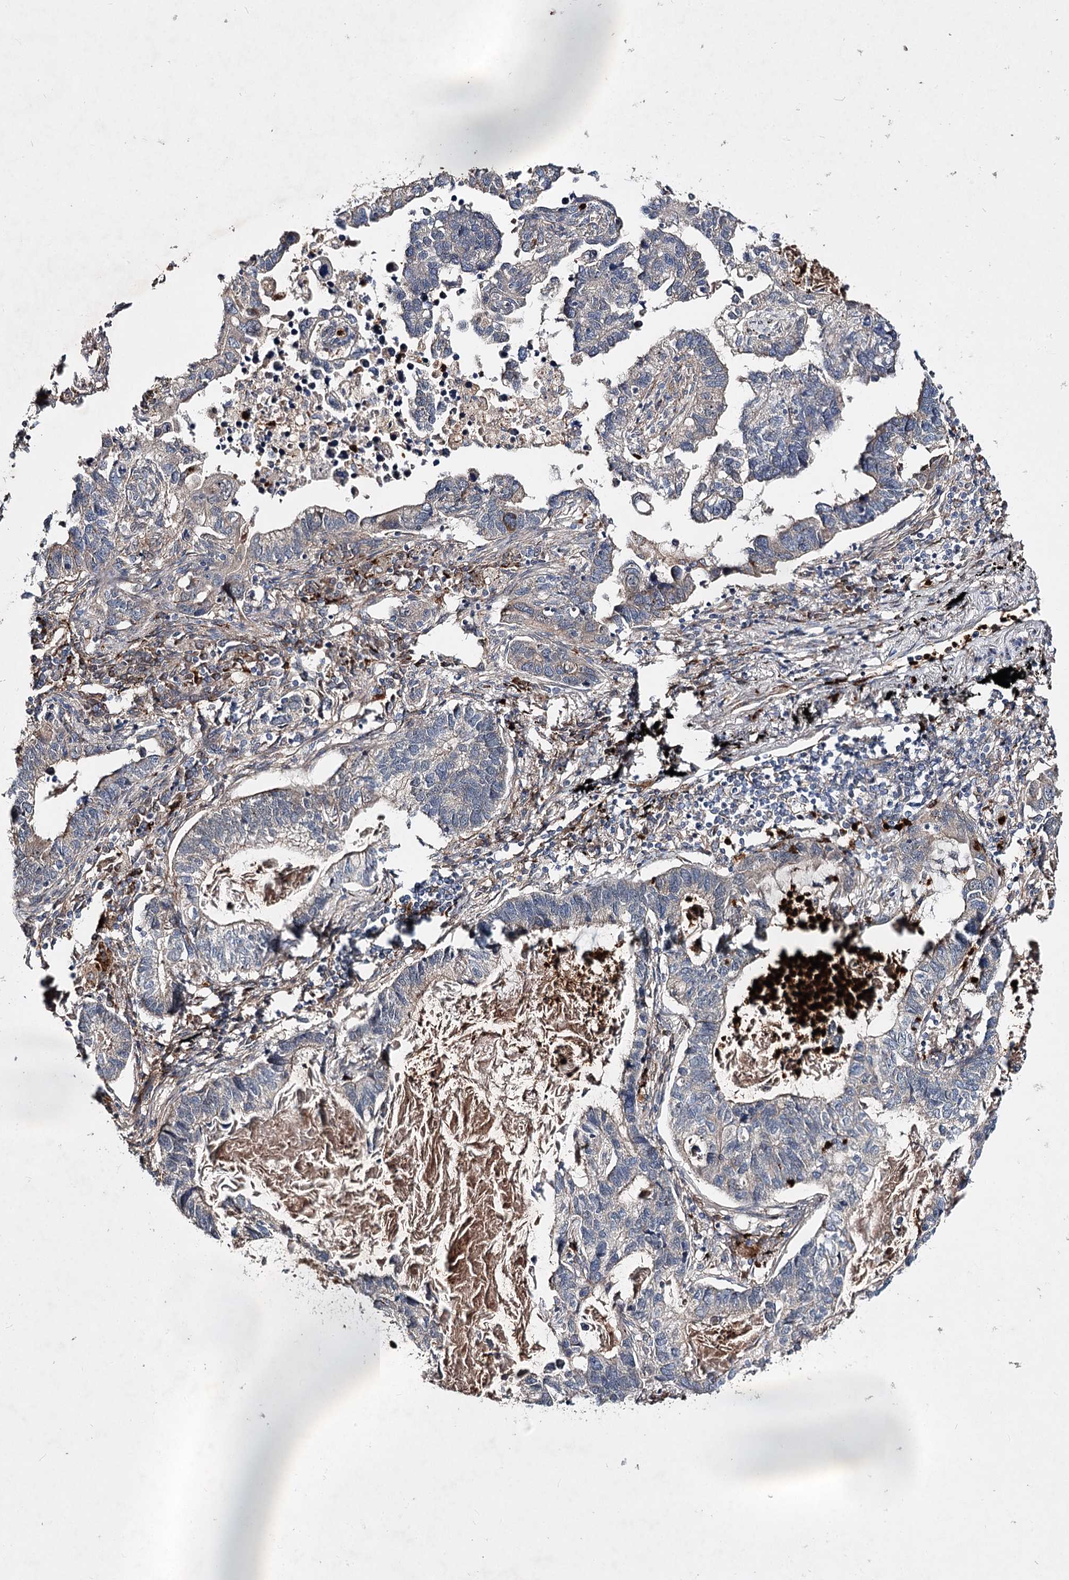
{"staining": {"intensity": "negative", "quantity": "none", "location": "none"}, "tissue": "lung cancer", "cell_type": "Tumor cells", "image_type": "cancer", "snomed": [{"axis": "morphology", "description": "Adenocarcinoma, NOS"}, {"axis": "topography", "description": "Lung"}], "caption": "There is no significant expression in tumor cells of lung adenocarcinoma.", "gene": "MINDY3", "patient": {"sex": "male", "age": 67}}